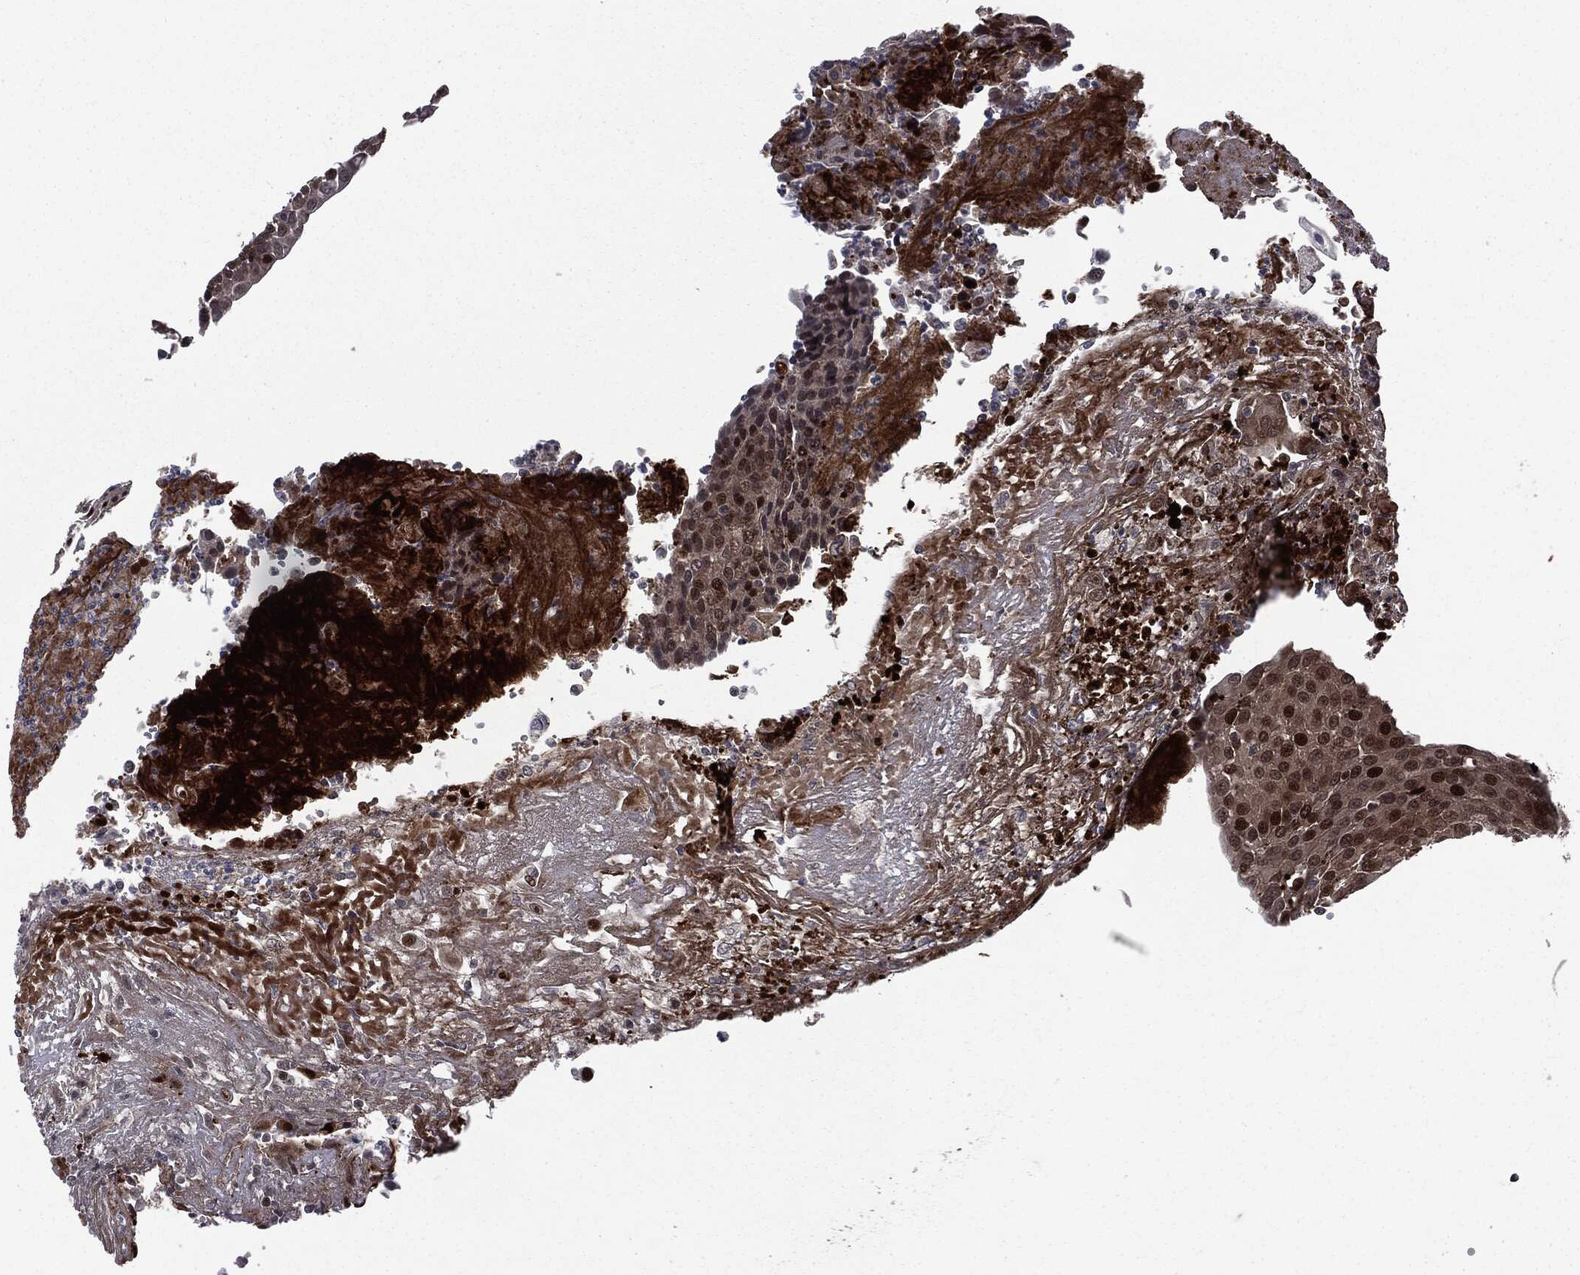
{"staining": {"intensity": "strong", "quantity": "<25%", "location": "nuclear"}, "tissue": "urothelial cancer", "cell_type": "Tumor cells", "image_type": "cancer", "snomed": [{"axis": "morphology", "description": "Urothelial carcinoma, High grade"}, {"axis": "topography", "description": "Urinary bladder"}], "caption": "Immunohistochemistry (IHC) image of human urothelial carcinoma (high-grade) stained for a protein (brown), which shows medium levels of strong nuclear staining in about <25% of tumor cells.", "gene": "SMAD4", "patient": {"sex": "female", "age": 85}}